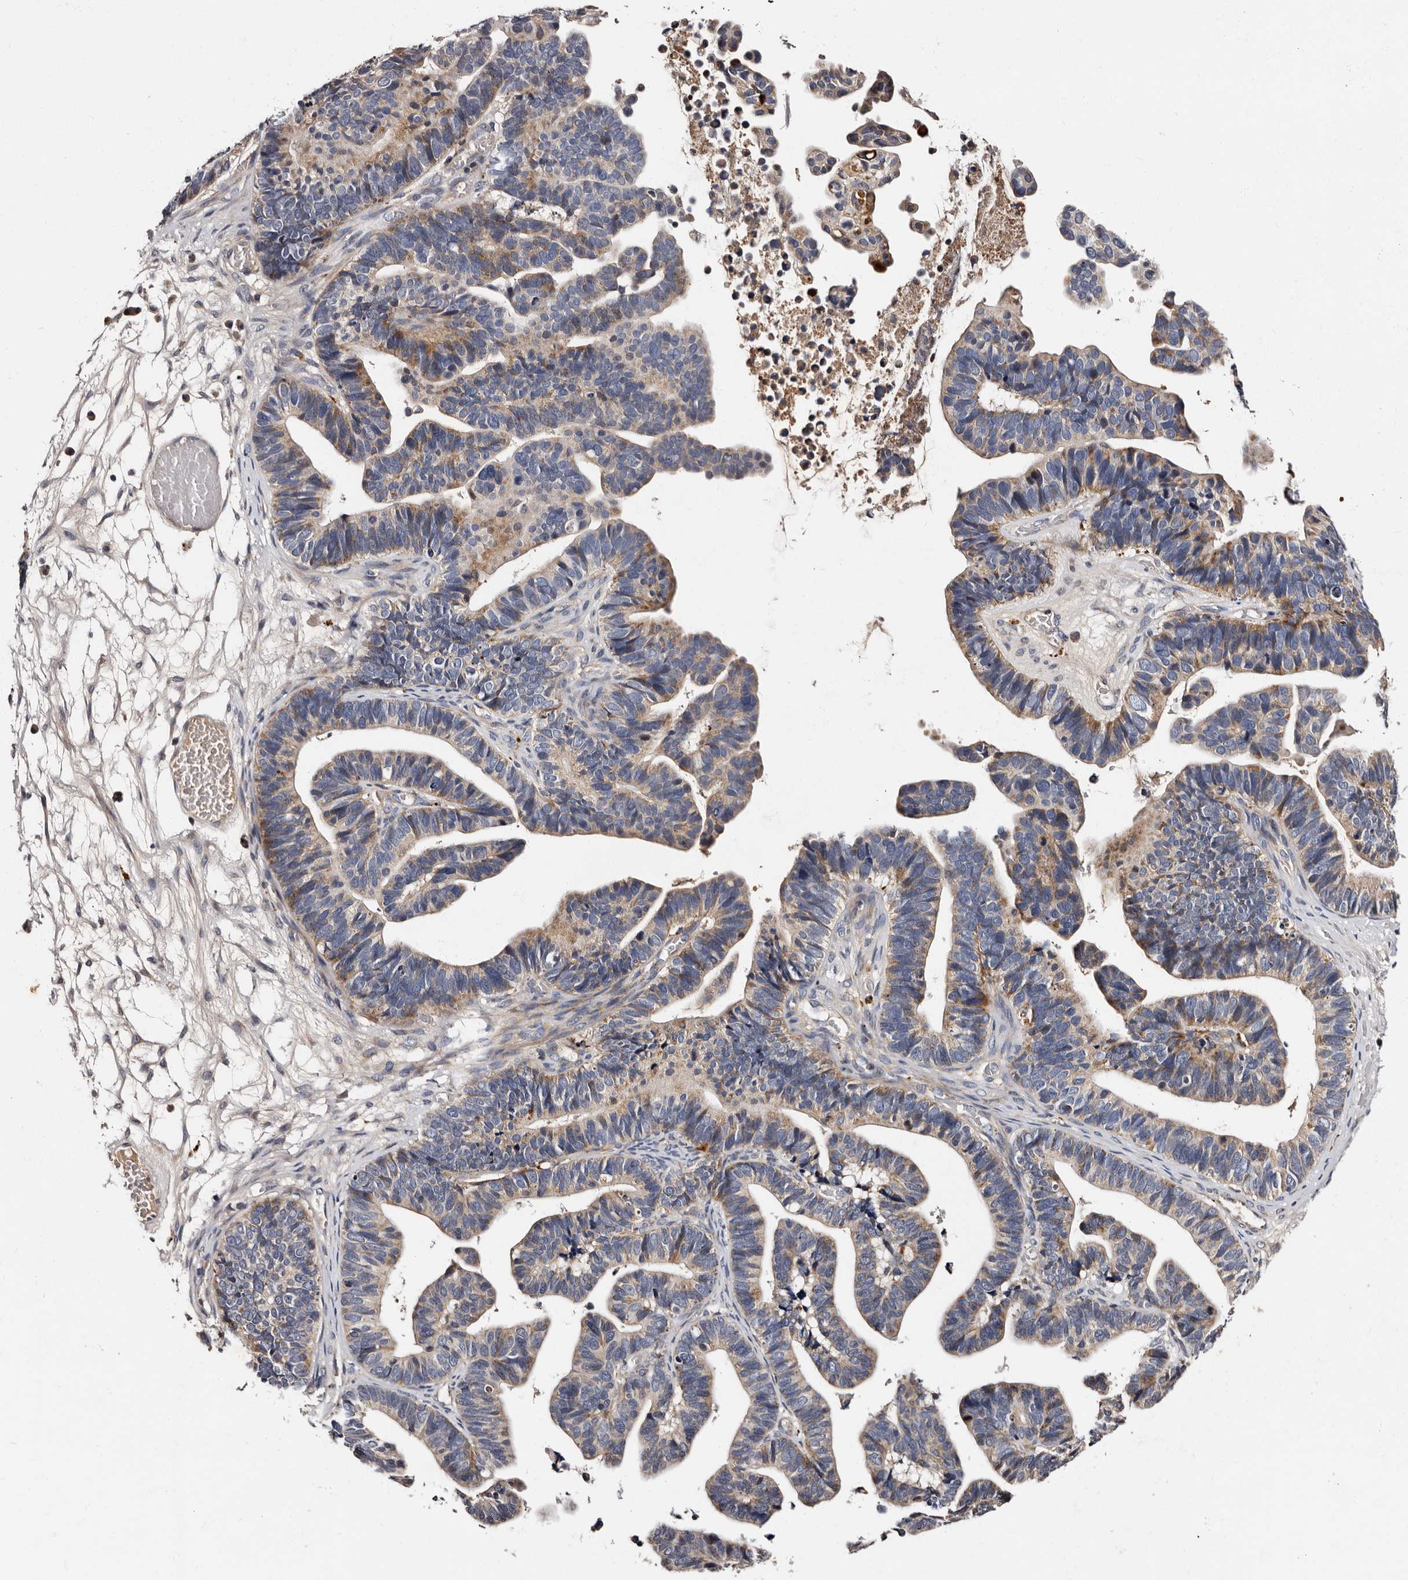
{"staining": {"intensity": "weak", "quantity": ">75%", "location": "cytoplasmic/membranous"}, "tissue": "ovarian cancer", "cell_type": "Tumor cells", "image_type": "cancer", "snomed": [{"axis": "morphology", "description": "Cystadenocarcinoma, serous, NOS"}, {"axis": "topography", "description": "Ovary"}], "caption": "Human serous cystadenocarcinoma (ovarian) stained with a brown dye exhibits weak cytoplasmic/membranous positive expression in about >75% of tumor cells.", "gene": "ADCK5", "patient": {"sex": "female", "age": 56}}